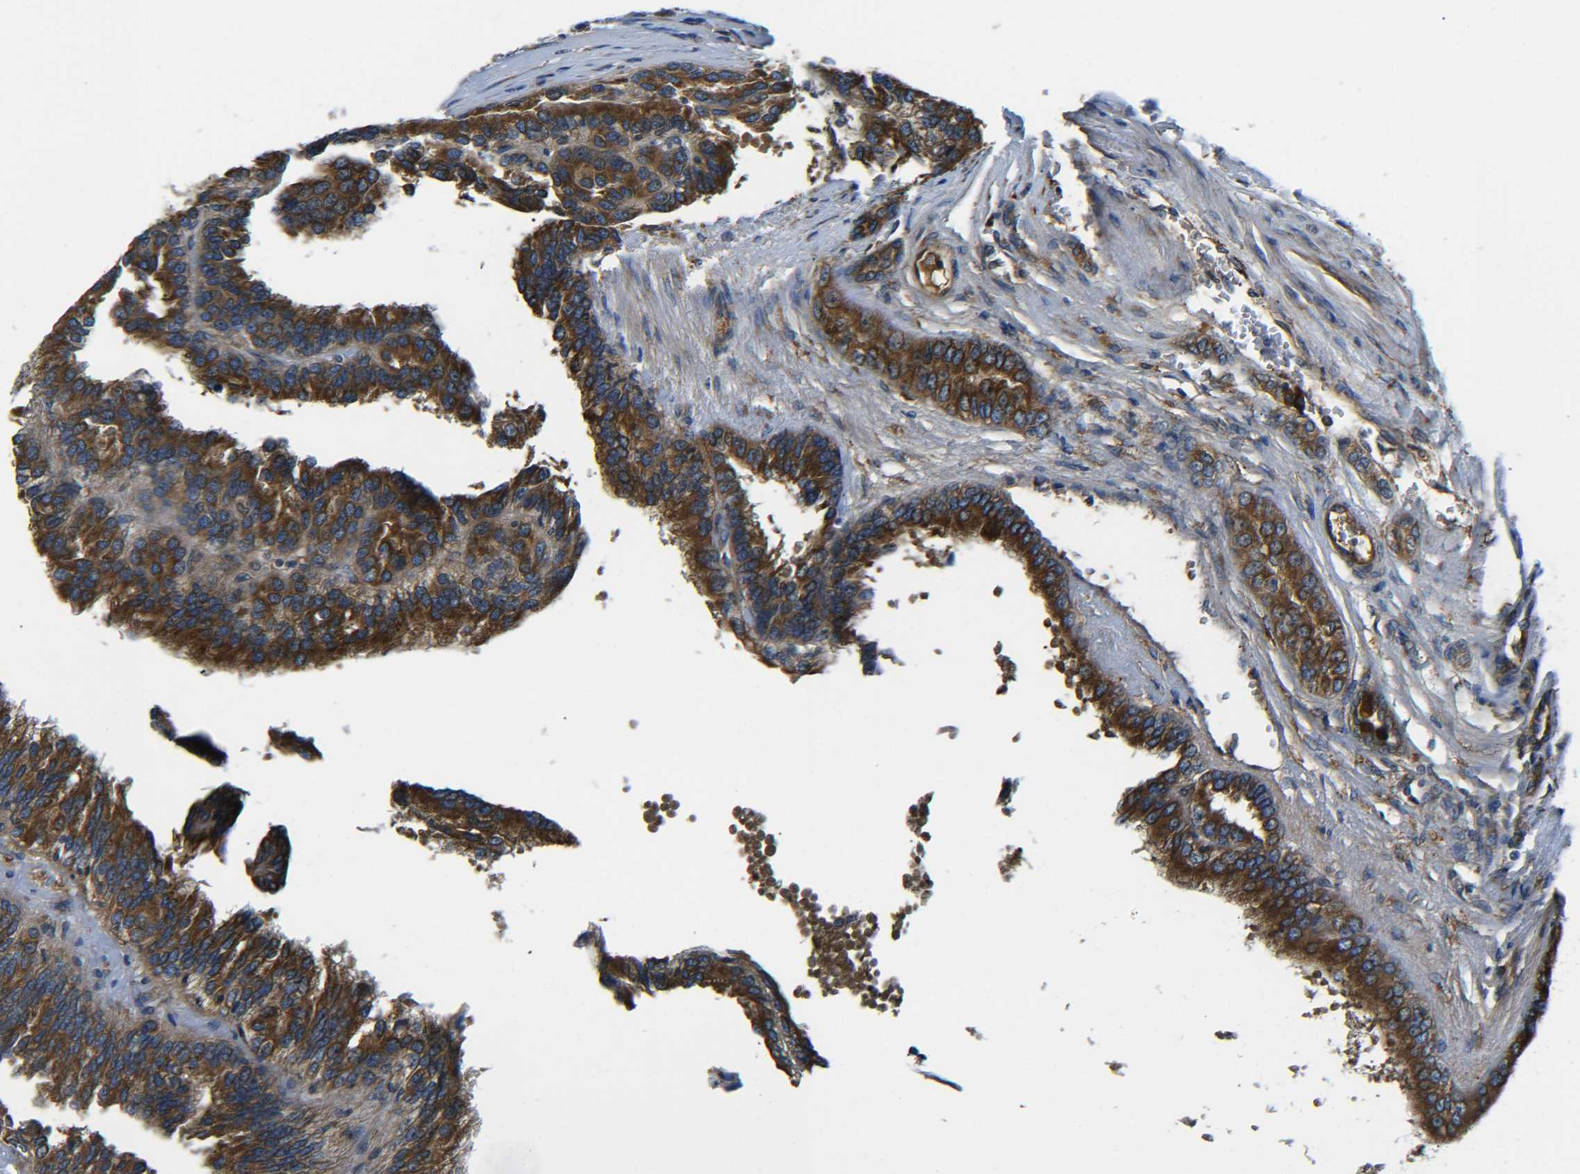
{"staining": {"intensity": "strong", "quantity": ">75%", "location": "cytoplasmic/membranous"}, "tissue": "renal cancer", "cell_type": "Tumor cells", "image_type": "cancer", "snomed": [{"axis": "morphology", "description": "Adenocarcinoma, NOS"}, {"axis": "topography", "description": "Kidney"}], "caption": "High-power microscopy captured an IHC micrograph of adenocarcinoma (renal), revealing strong cytoplasmic/membranous expression in about >75% of tumor cells.", "gene": "PREB", "patient": {"sex": "male", "age": 46}}